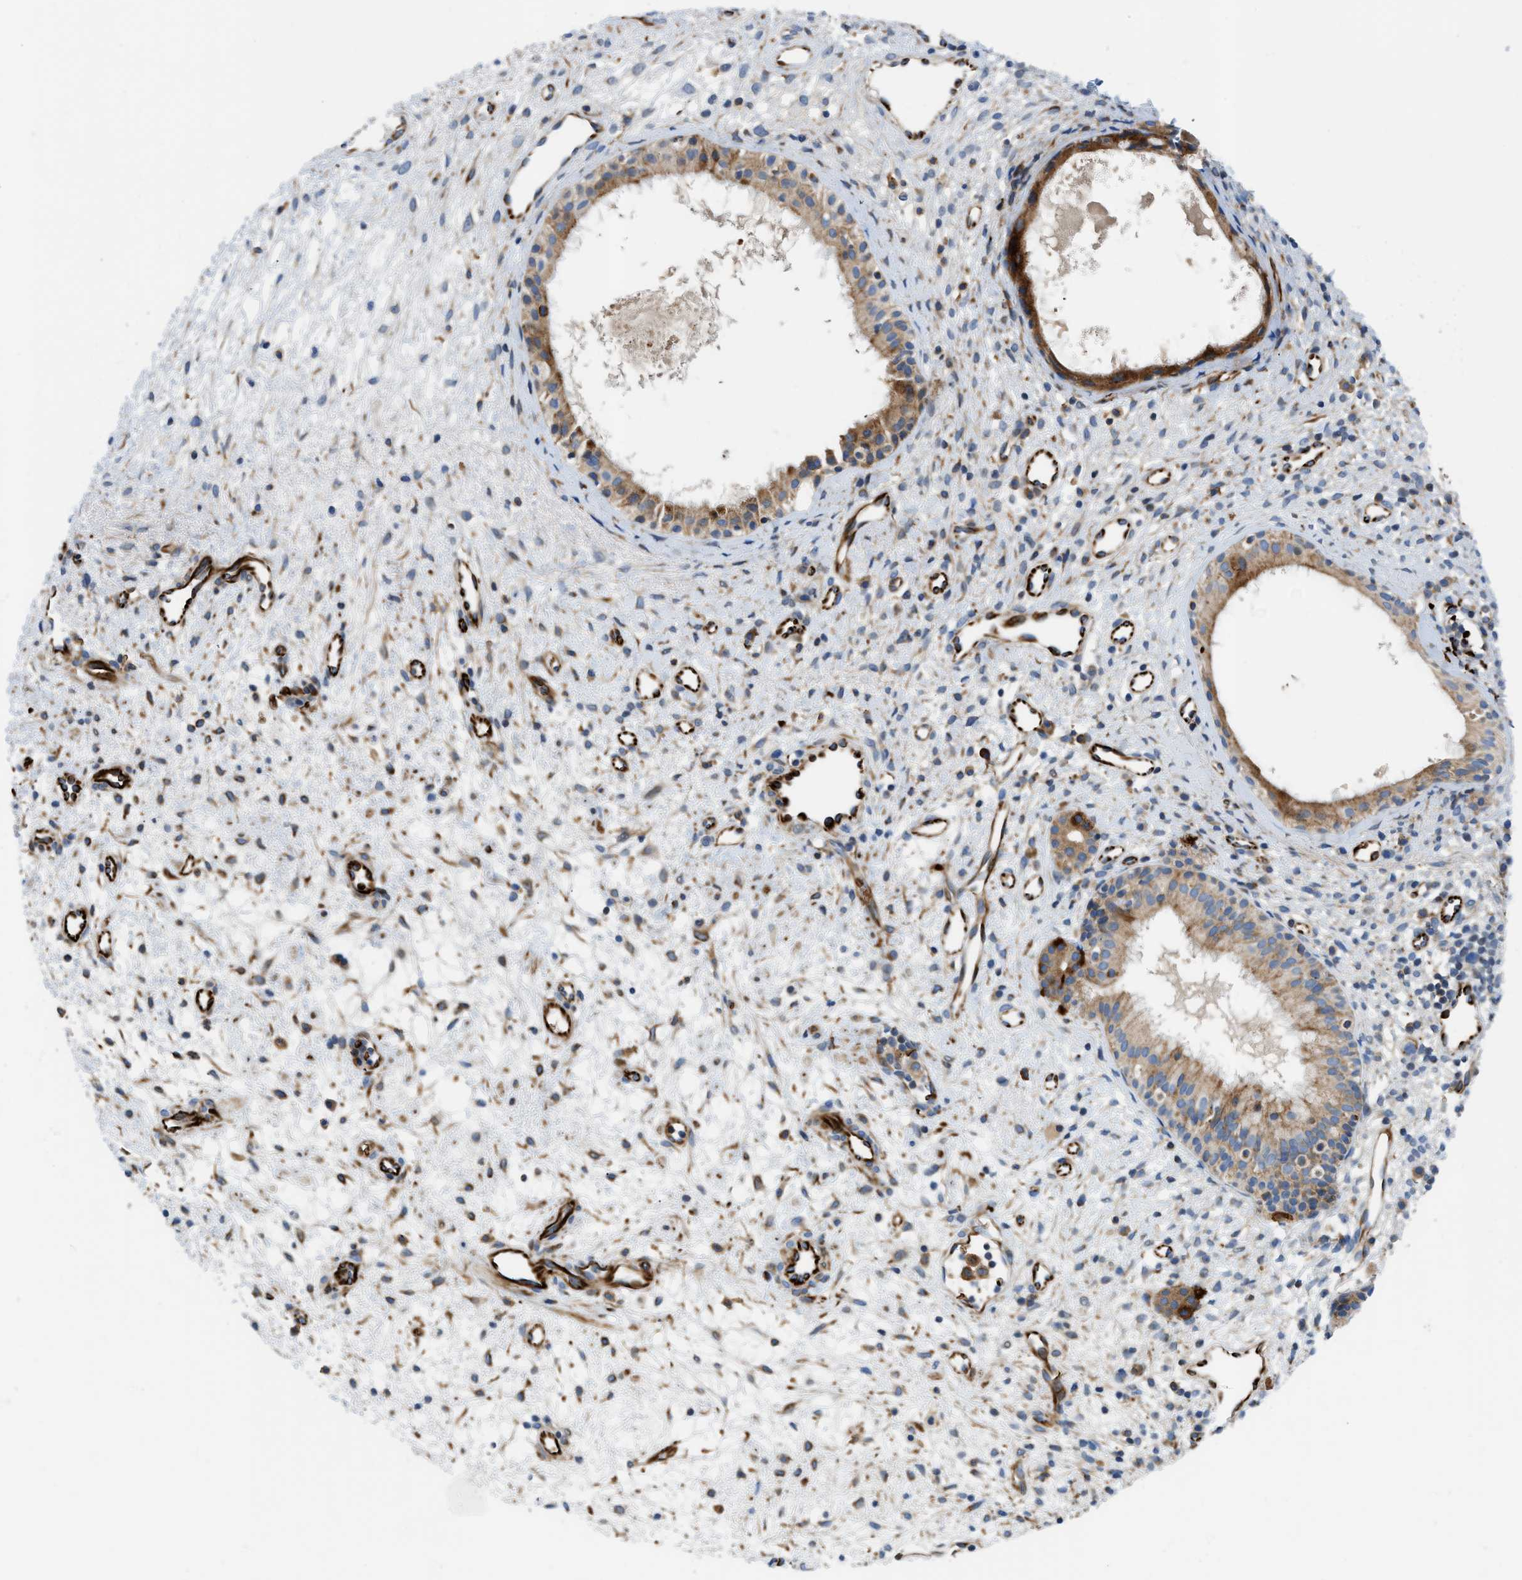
{"staining": {"intensity": "moderate", "quantity": ">75%", "location": "cytoplasmic/membranous"}, "tissue": "nasopharynx", "cell_type": "Respiratory epithelial cells", "image_type": "normal", "snomed": [{"axis": "morphology", "description": "Normal tissue, NOS"}, {"axis": "topography", "description": "Nasopharynx"}], "caption": "Immunohistochemistry (IHC) of unremarkable nasopharynx demonstrates medium levels of moderate cytoplasmic/membranous expression in about >75% of respiratory epithelial cells.", "gene": "ZNF831", "patient": {"sex": "male", "age": 22}}